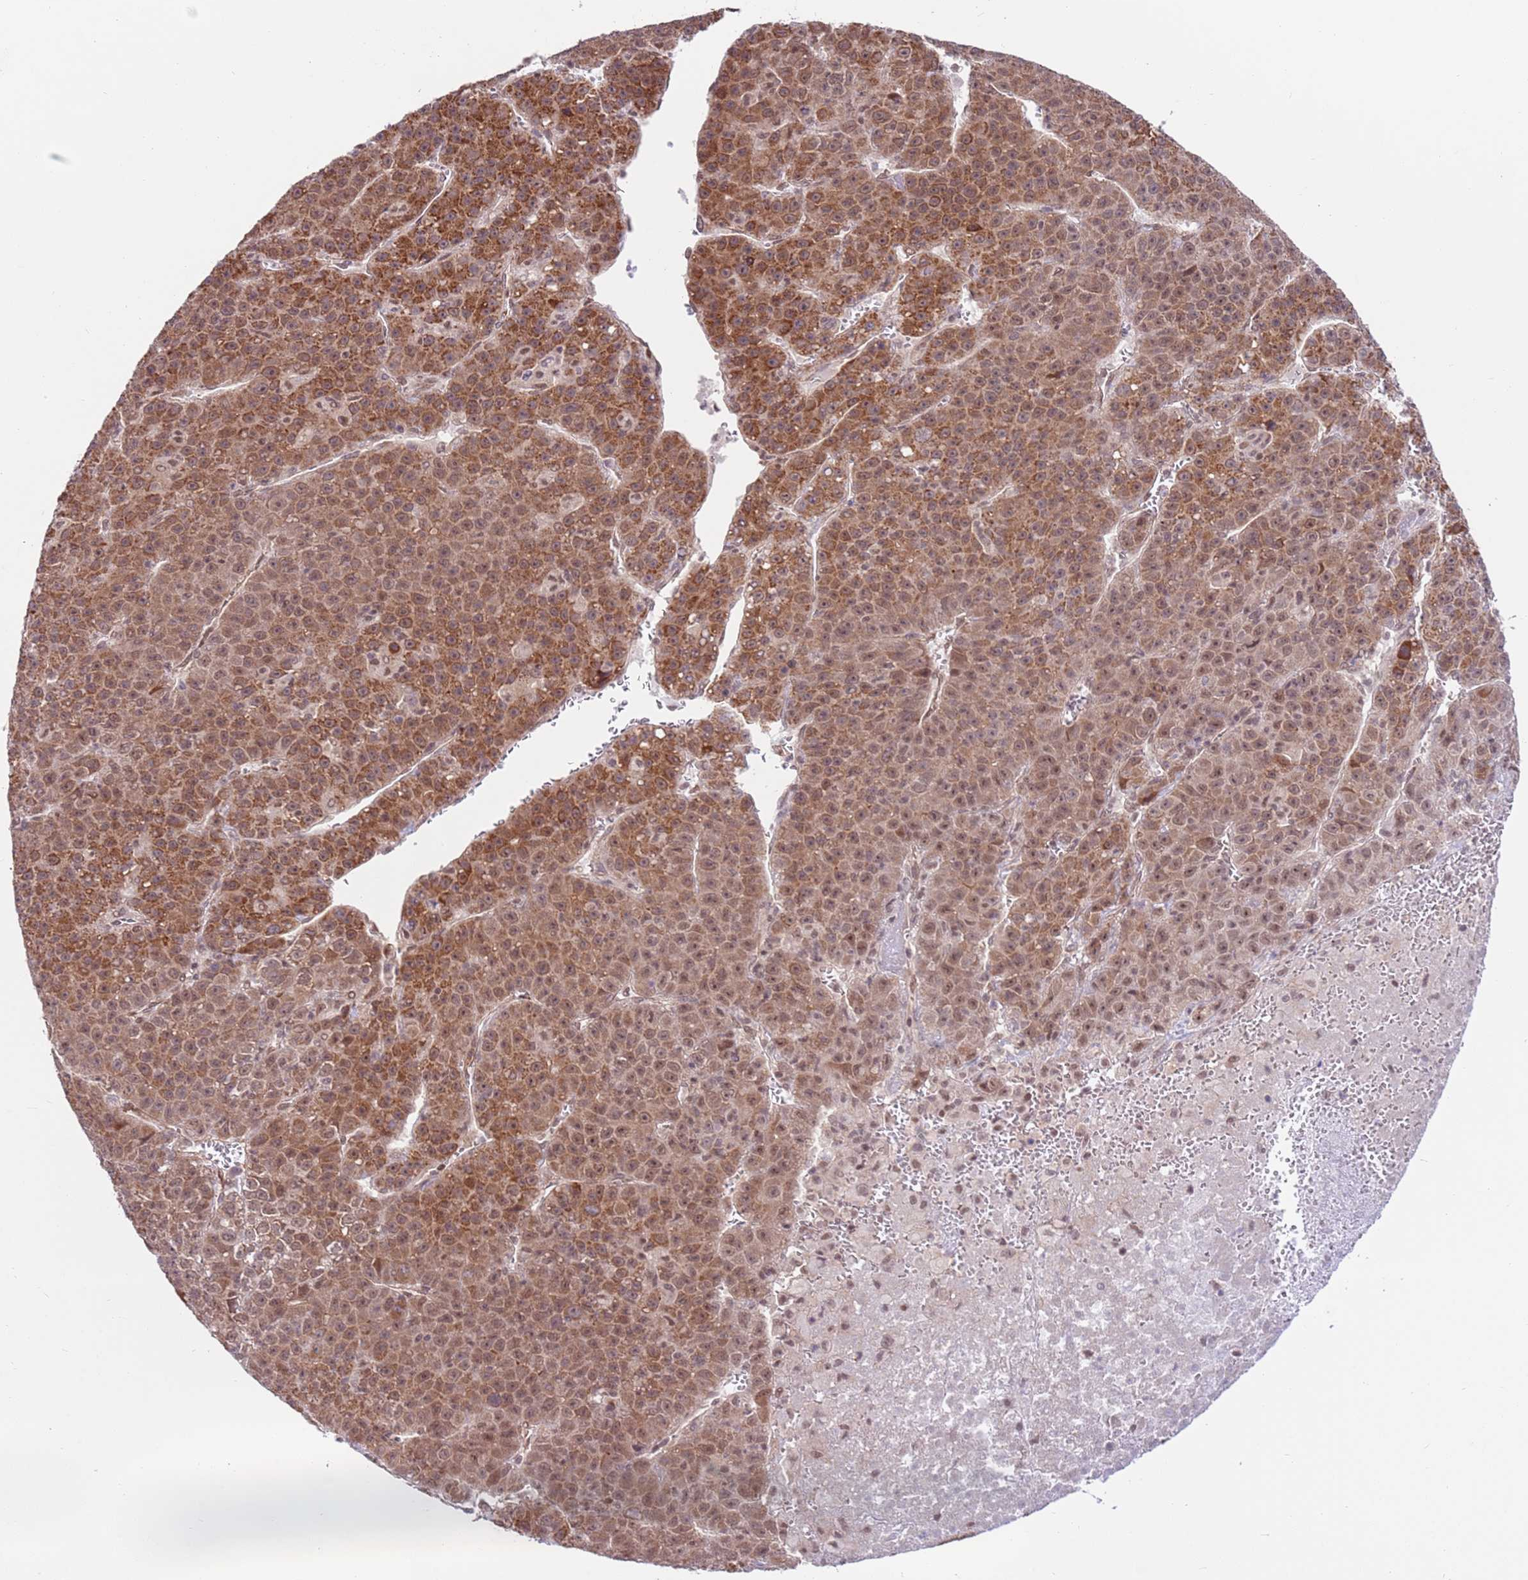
{"staining": {"intensity": "moderate", "quantity": ">75%", "location": "cytoplasmic/membranous,nuclear"}, "tissue": "liver cancer", "cell_type": "Tumor cells", "image_type": "cancer", "snomed": [{"axis": "morphology", "description": "Carcinoma, Hepatocellular, NOS"}, {"axis": "topography", "description": "Liver"}], "caption": "IHC of hepatocellular carcinoma (liver) reveals medium levels of moderate cytoplasmic/membranous and nuclear staining in about >75% of tumor cells.", "gene": "DCAF4", "patient": {"sex": "female", "age": 53}}